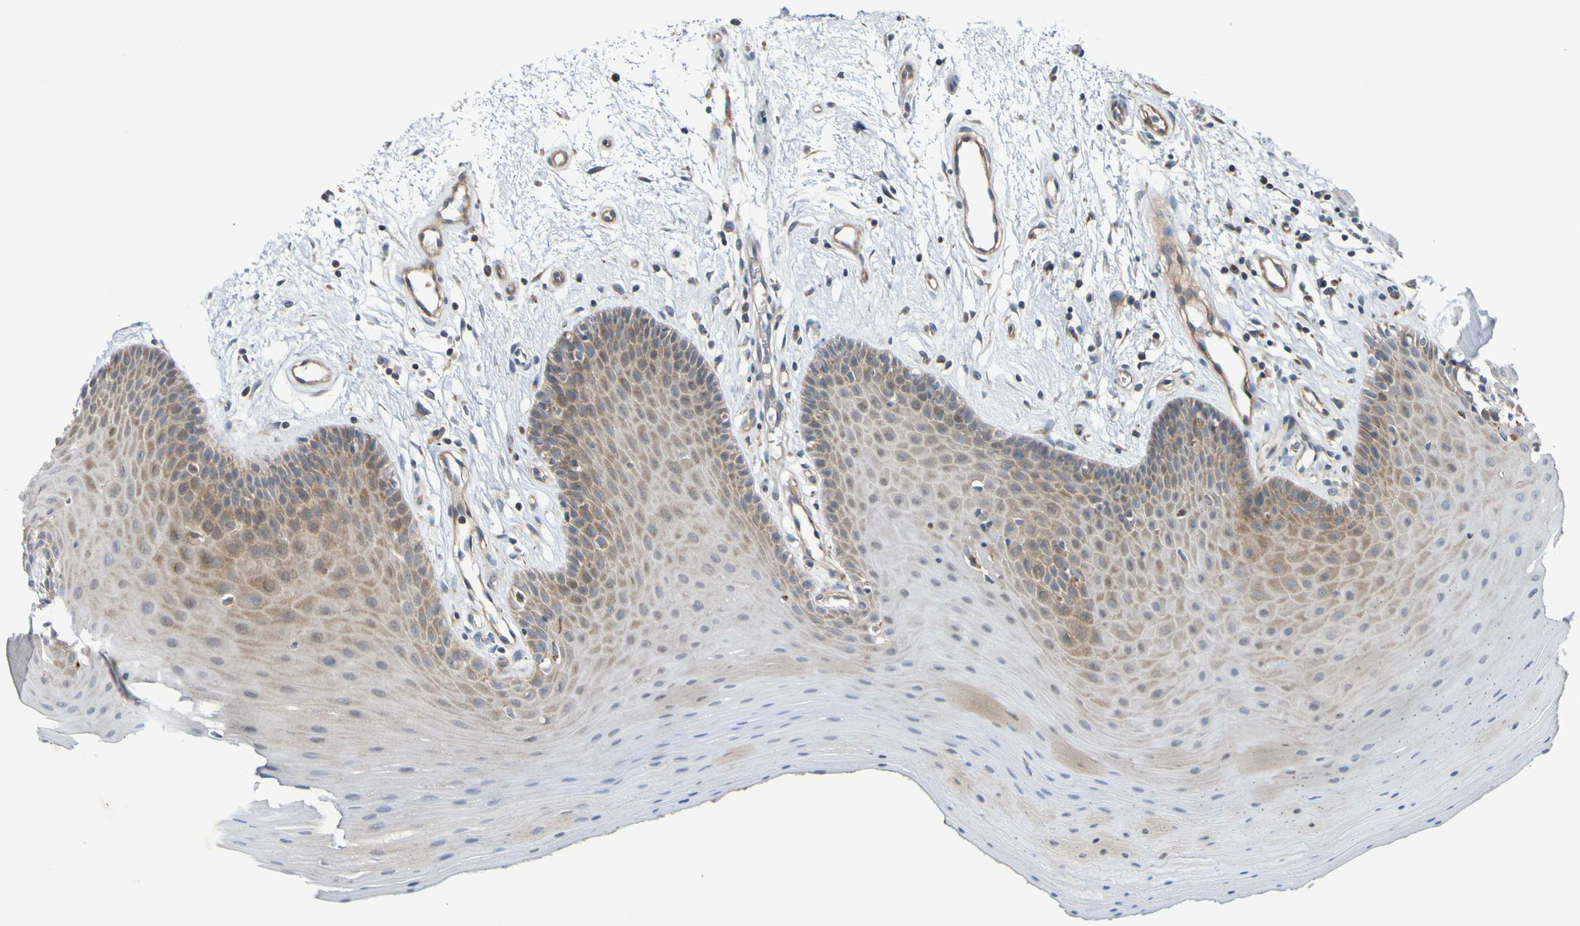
{"staining": {"intensity": "moderate", "quantity": "25%-75%", "location": "cytoplasmic/membranous"}, "tissue": "oral mucosa", "cell_type": "Squamous epithelial cells", "image_type": "normal", "snomed": [{"axis": "morphology", "description": "Normal tissue, NOS"}, {"axis": "topography", "description": "Skeletal muscle"}, {"axis": "topography", "description": "Oral tissue"}], "caption": "Oral mucosa stained with DAB (3,3'-diaminobenzidine) immunohistochemistry (IHC) shows medium levels of moderate cytoplasmic/membranous positivity in about 25%-75% of squamous epithelial cells. (brown staining indicates protein expression, while blue staining denotes nuclei).", "gene": "SDK1", "patient": {"sex": "male", "age": 58}}